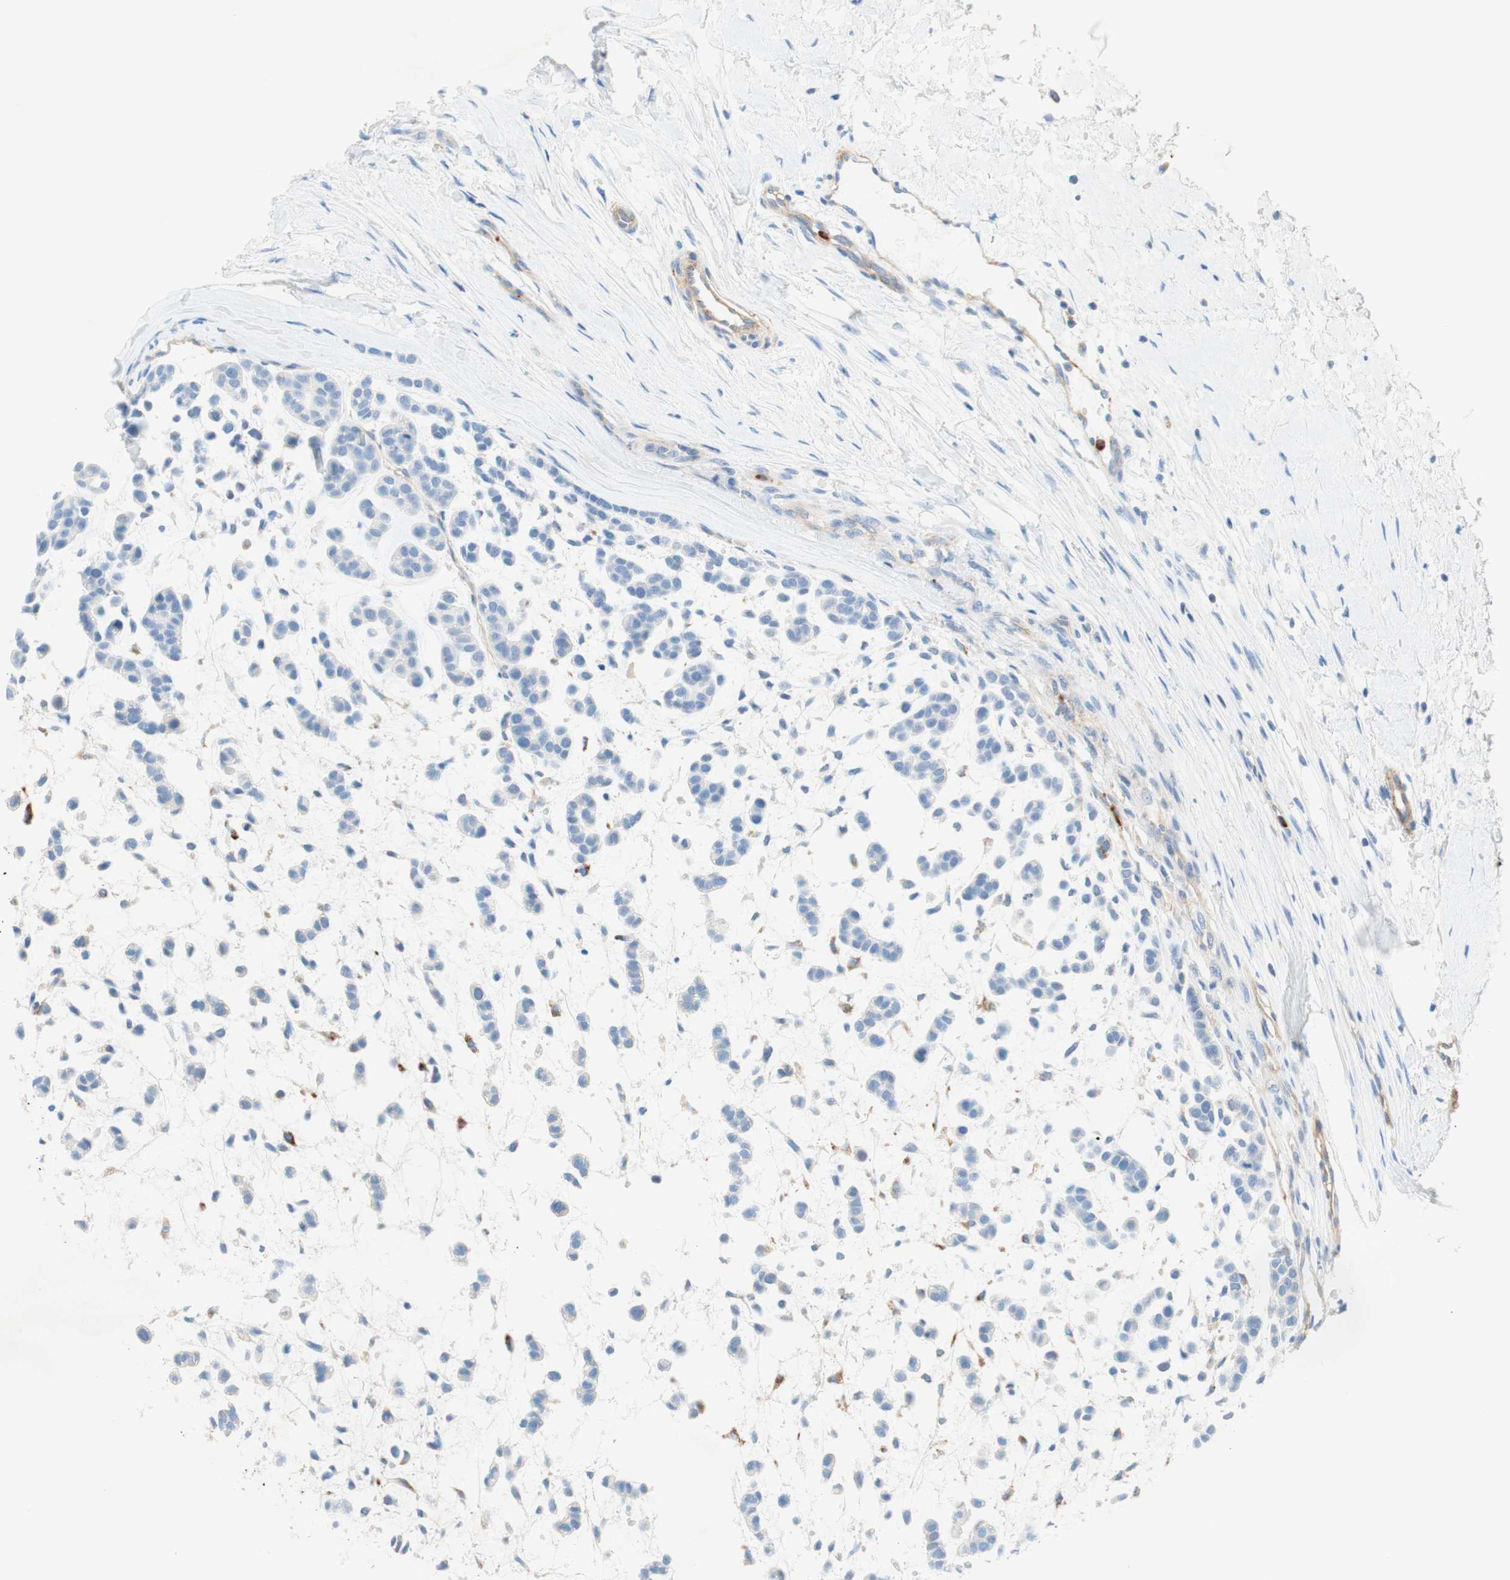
{"staining": {"intensity": "negative", "quantity": "none", "location": "none"}, "tissue": "head and neck cancer", "cell_type": "Tumor cells", "image_type": "cancer", "snomed": [{"axis": "morphology", "description": "Adenocarcinoma, NOS"}, {"axis": "morphology", "description": "Adenoma, NOS"}, {"axis": "topography", "description": "Head-Neck"}], "caption": "High magnification brightfield microscopy of head and neck cancer stained with DAB (brown) and counterstained with hematoxylin (blue): tumor cells show no significant expression.", "gene": "STOM", "patient": {"sex": "female", "age": 55}}